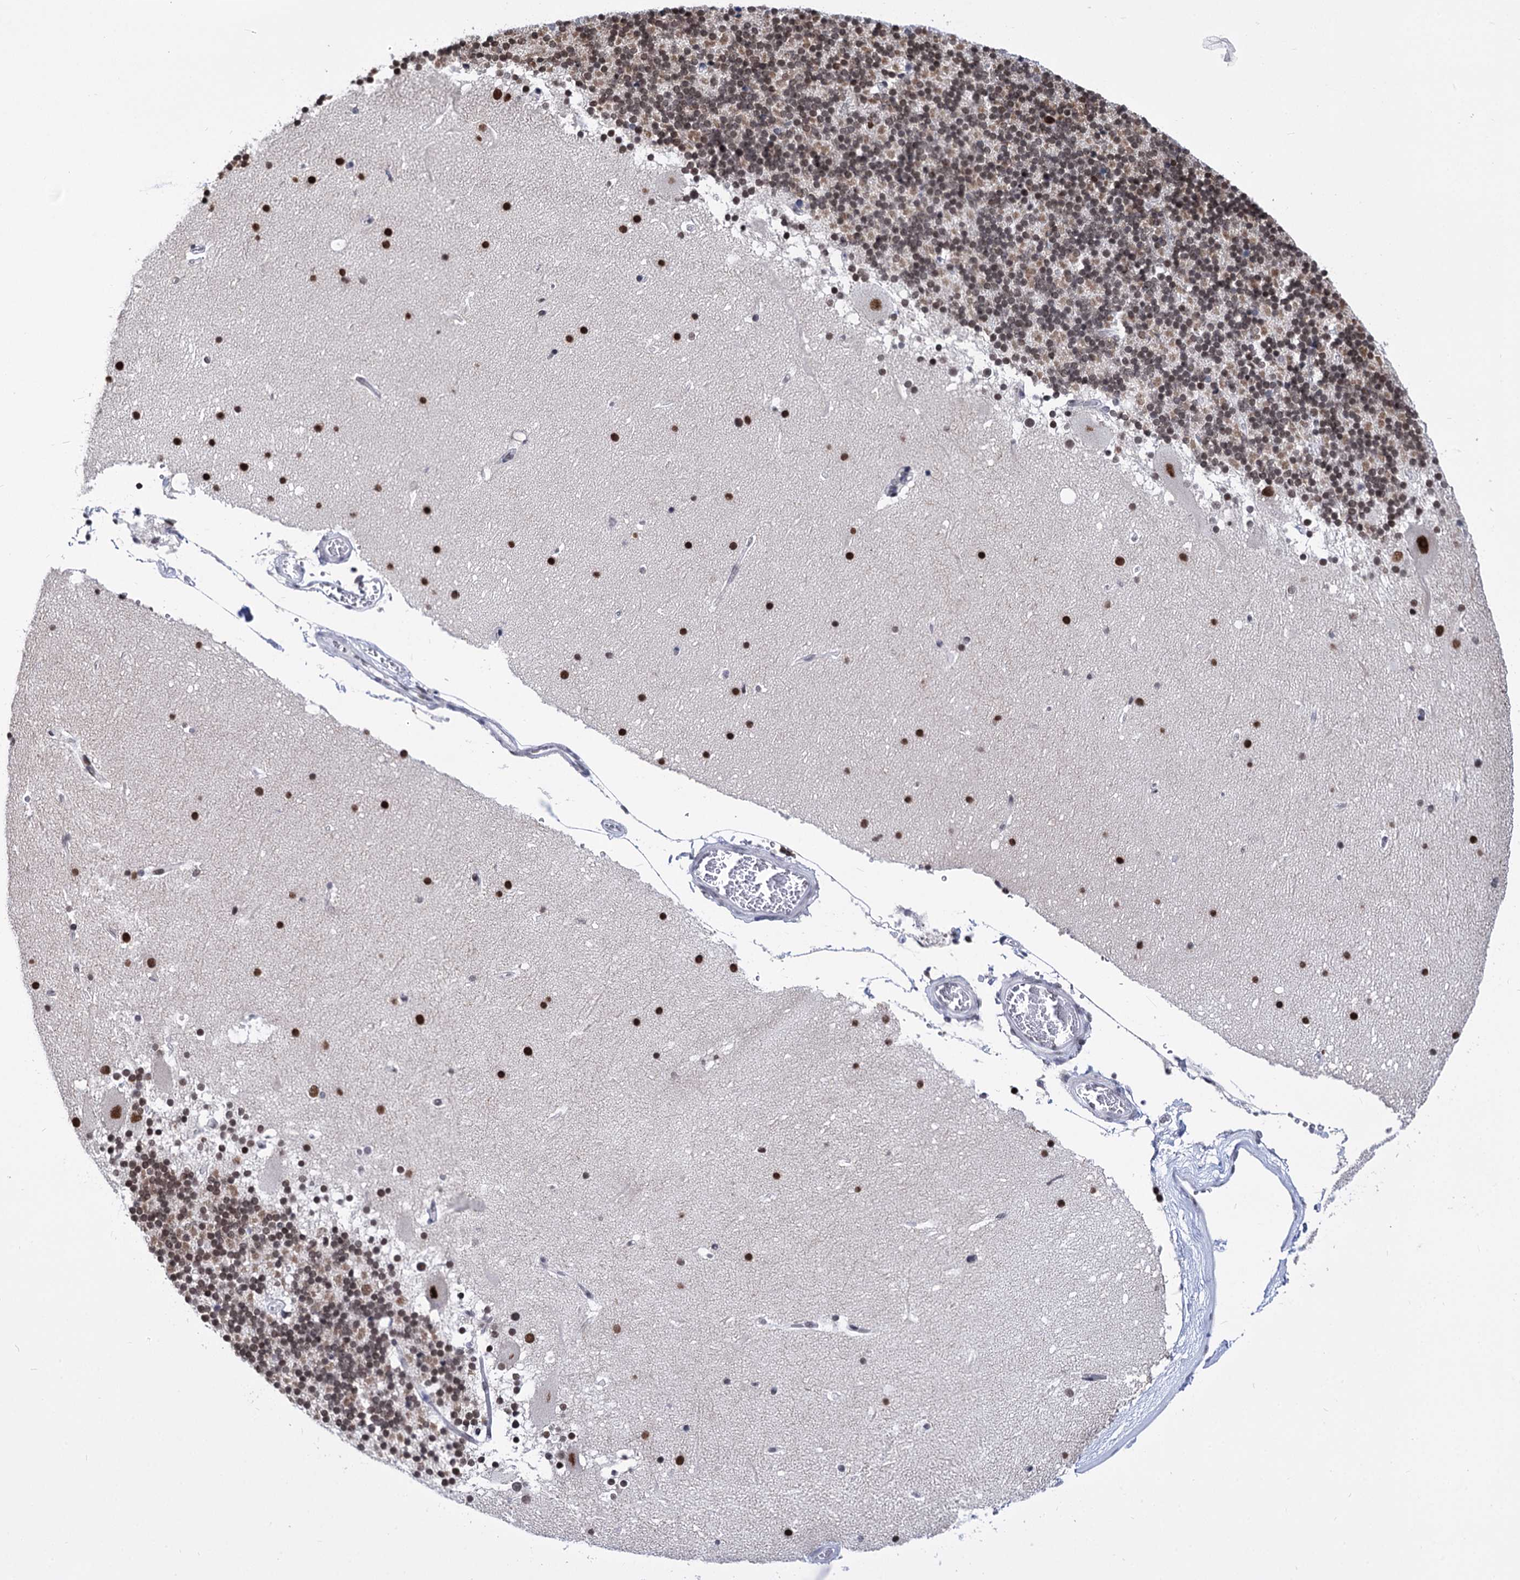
{"staining": {"intensity": "moderate", "quantity": ">75%", "location": "nuclear"}, "tissue": "cerebellum", "cell_type": "Cells in granular layer", "image_type": "normal", "snomed": [{"axis": "morphology", "description": "Normal tissue, NOS"}, {"axis": "topography", "description": "Cerebellum"}], "caption": "Immunohistochemistry (IHC) (DAB) staining of benign human cerebellum exhibits moderate nuclear protein positivity in approximately >75% of cells in granular layer.", "gene": "POU4F3", "patient": {"sex": "male", "age": 57}}